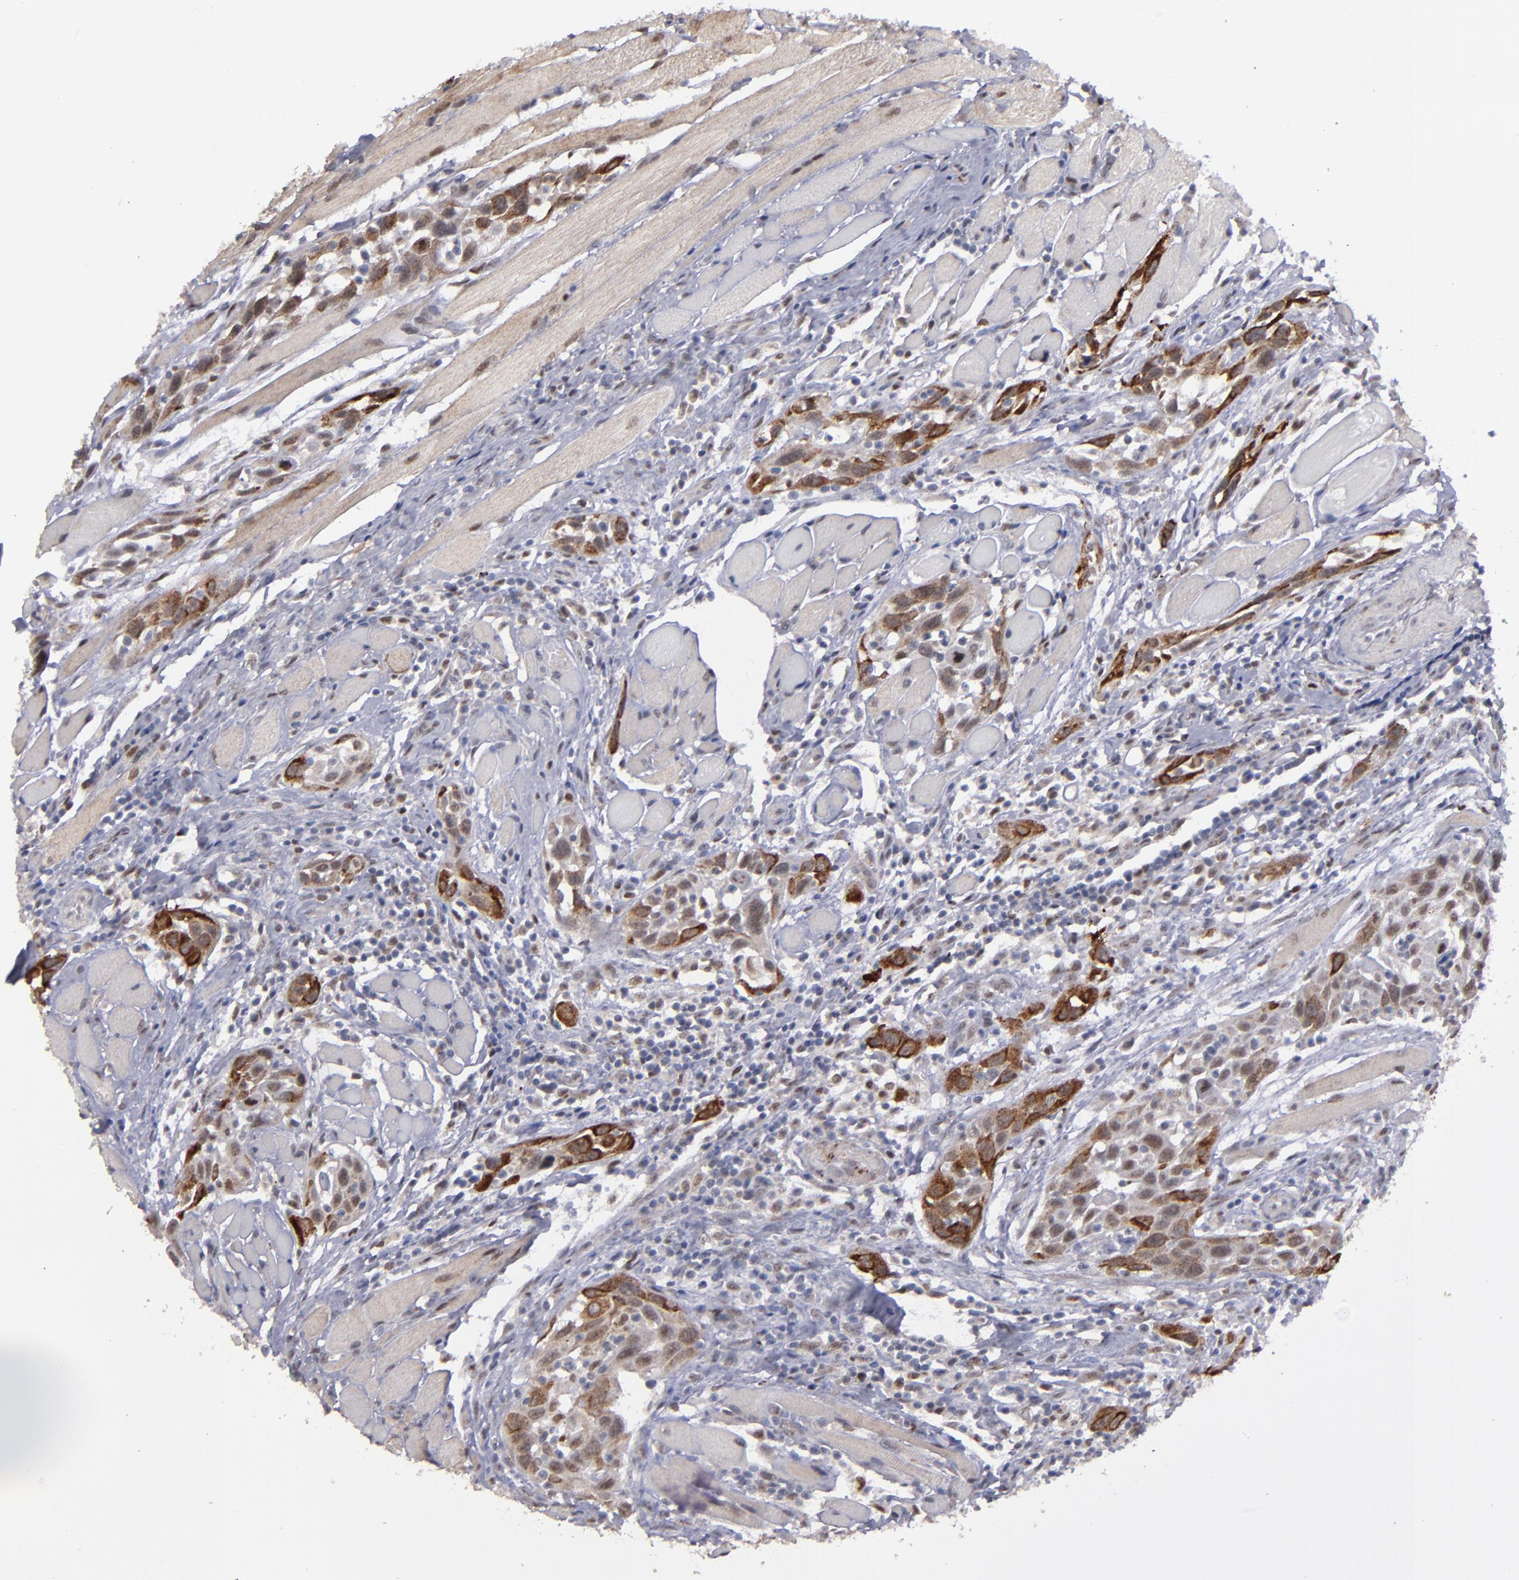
{"staining": {"intensity": "moderate", "quantity": "25%-75%", "location": "cytoplasmic/membranous,nuclear"}, "tissue": "head and neck cancer", "cell_type": "Tumor cells", "image_type": "cancer", "snomed": [{"axis": "morphology", "description": "Squamous cell carcinoma, NOS"}, {"axis": "topography", "description": "Oral tissue"}, {"axis": "topography", "description": "Head-Neck"}], "caption": "Immunohistochemistry of head and neck cancer (squamous cell carcinoma) displays medium levels of moderate cytoplasmic/membranous and nuclear expression in approximately 25%-75% of tumor cells. (DAB IHC with brightfield microscopy, high magnification).", "gene": "RREB1", "patient": {"sex": "female", "age": 50}}